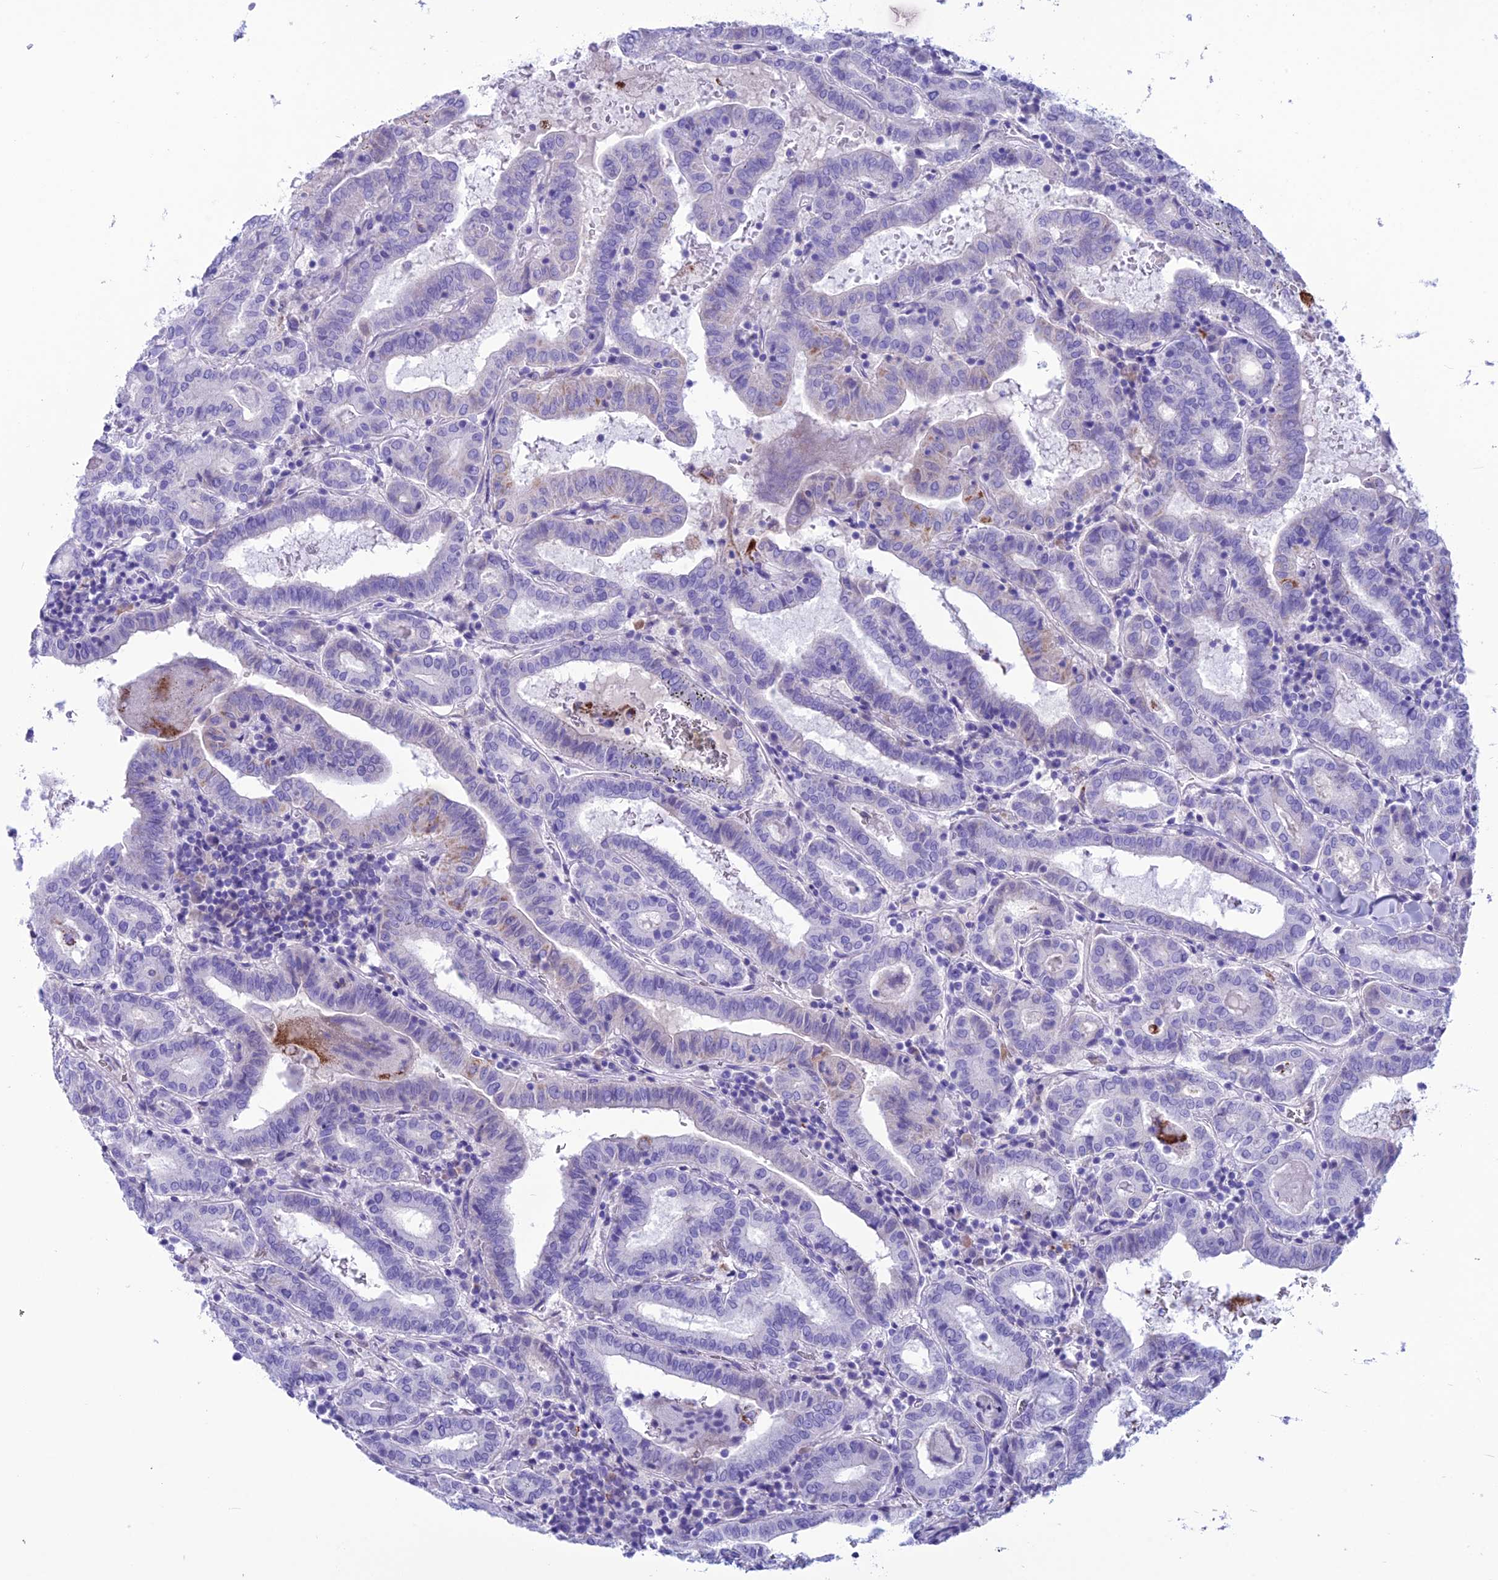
{"staining": {"intensity": "negative", "quantity": "none", "location": "none"}, "tissue": "thyroid cancer", "cell_type": "Tumor cells", "image_type": "cancer", "snomed": [{"axis": "morphology", "description": "Papillary adenocarcinoma, NOS"}, {"axis": "topography", "description": "Thyroid gland"}], "caption": "IHC of thyroid cancer displays no positivity in tumor cells.", "gene": "TRAM1L1", "patient": {"sex": "female", "age": 72}}